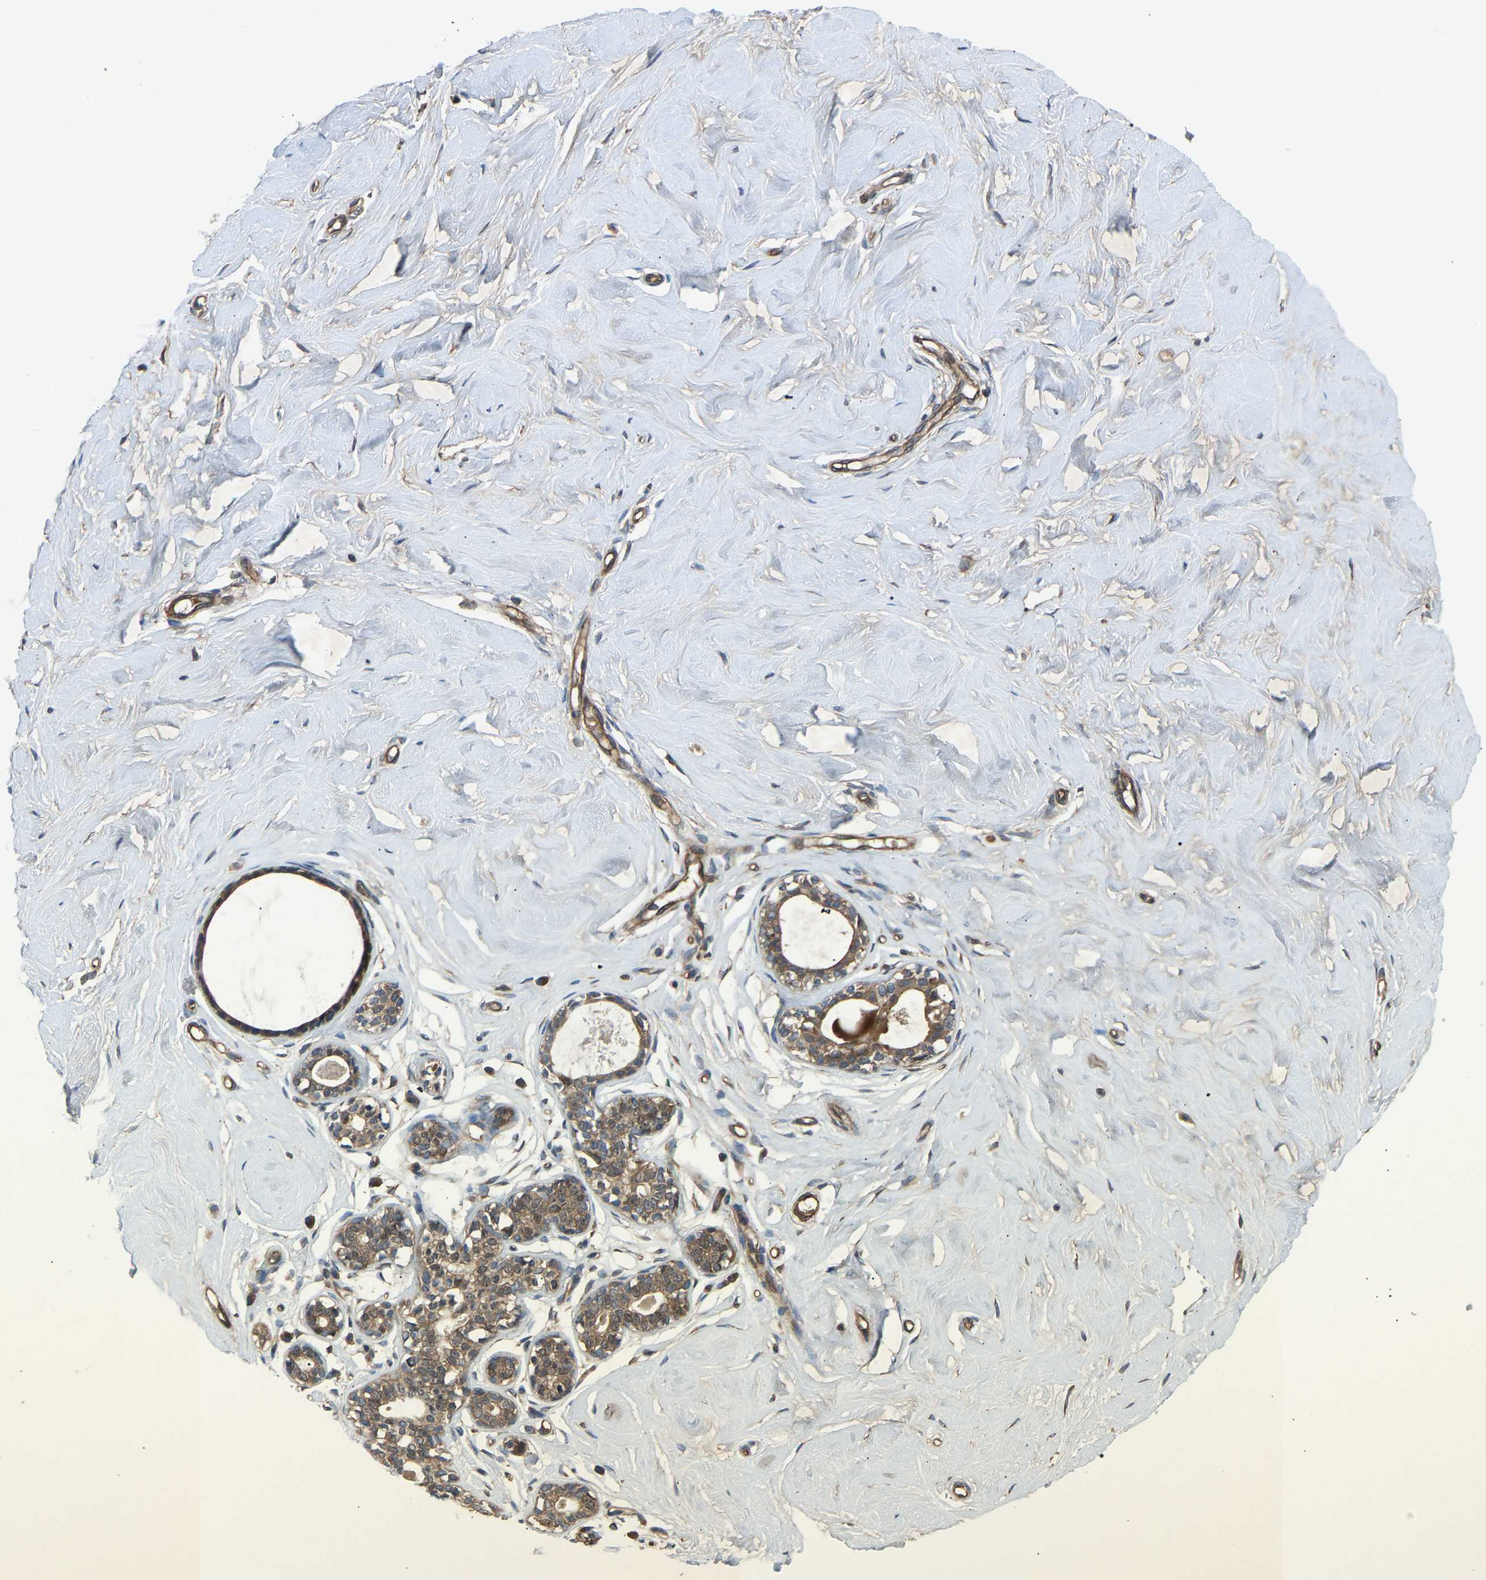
{"staining": {"intensity": "moderate", "quantity": ">75%", "location": "cytoplasmic/membranous"}, "tissue": "breast", "cell_type": "Adipocytes", "image_type": "normal", "snomed": [{"axis": "morphology", "description": "Normal tissue, NOS"}, {"axis": "topography", "description": "Breast"}], "caption": "Moderate cytoplasmic/membranous positivity for a protein is present in about >75% of adipocytes of benign breast using immunohistochemistry.", "gene": "GAS2L1", "patient": {"sex": "female", "age": 23}}